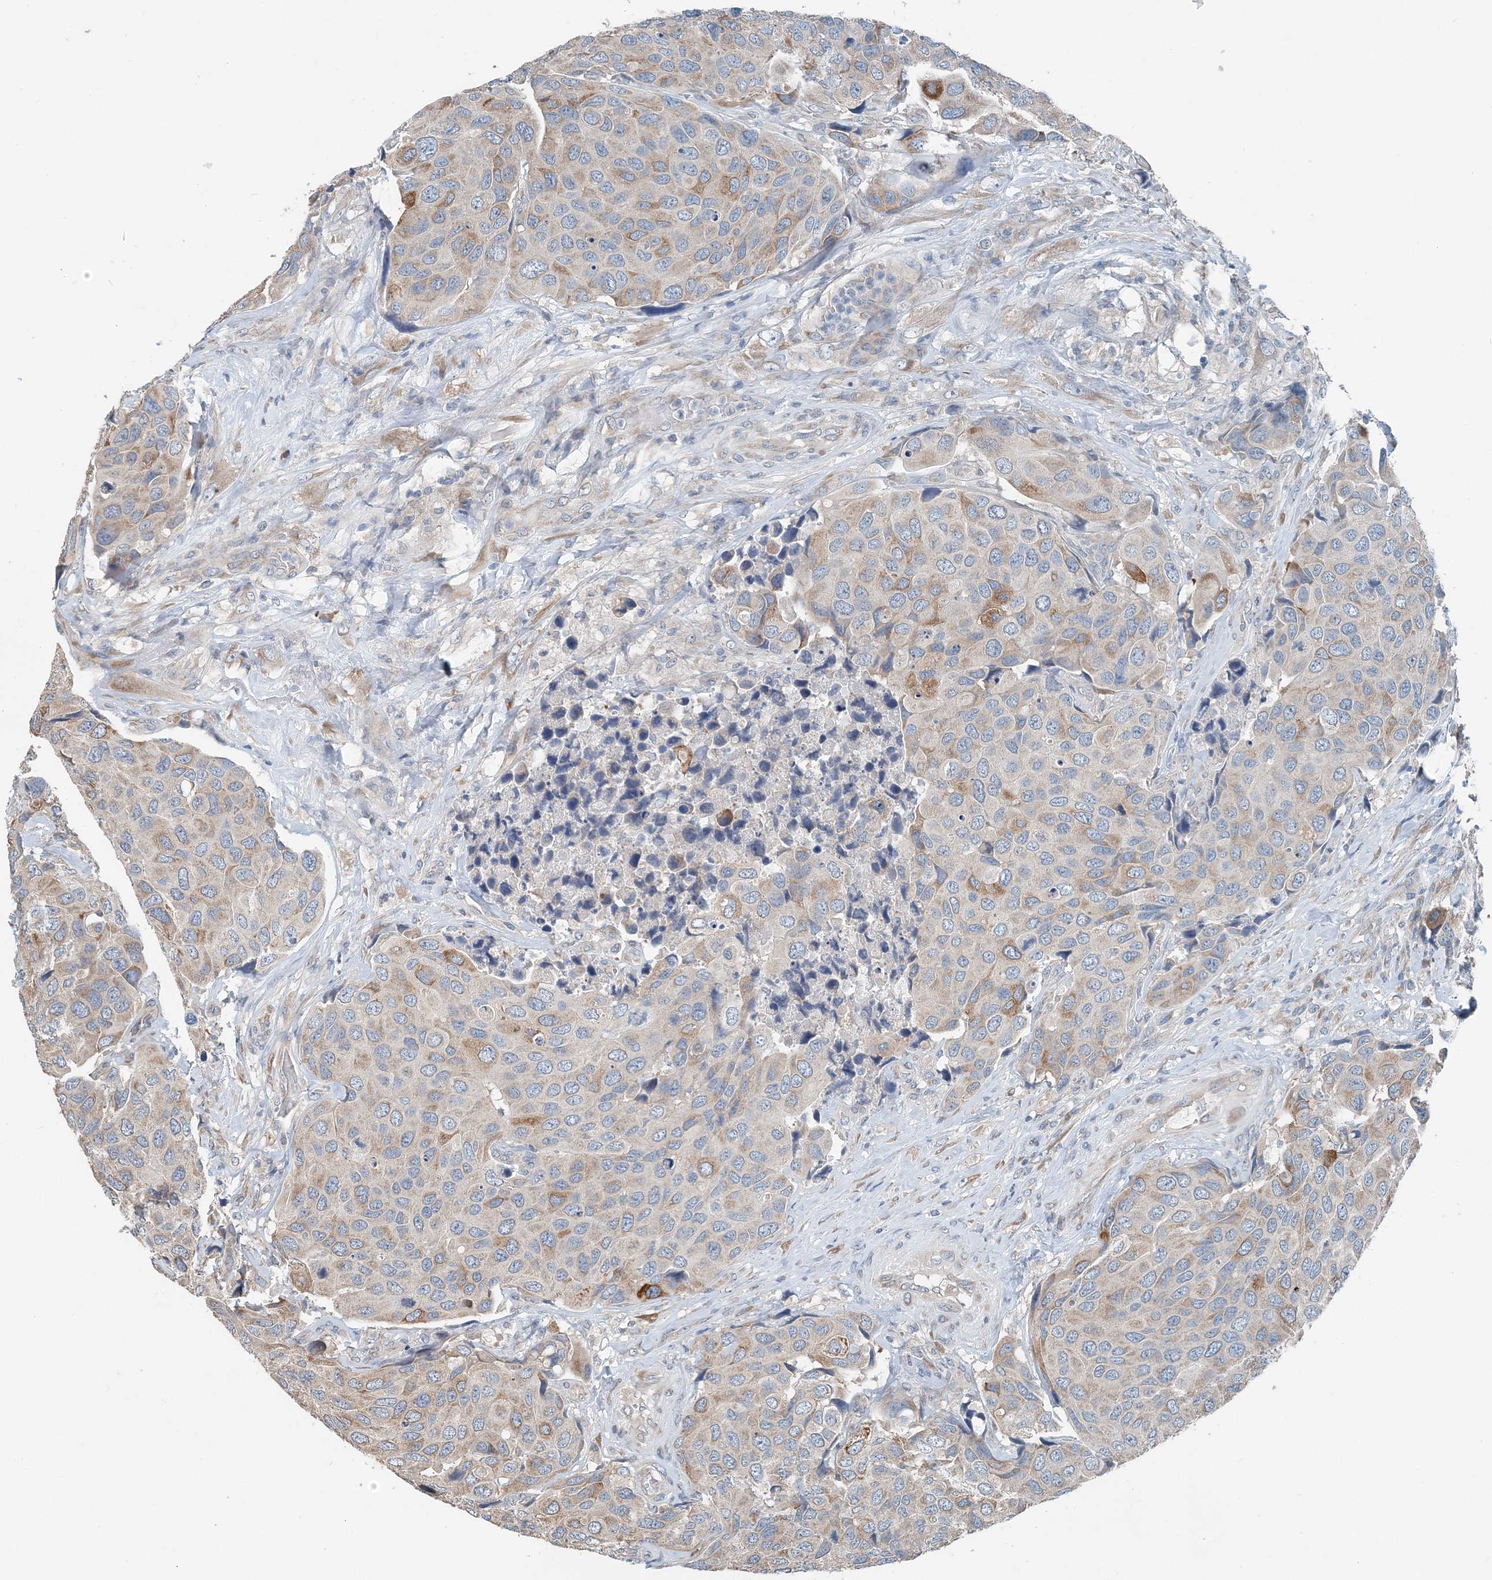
{"staining": {"intensity": "moderate", "quantity": "<25%", "location": "cytoplasmic/membranous"}, "tissue": "urothelial cancer", "cell_type": "Tumor cells", "image_type": "cancer", "snomed": [{"axis": "morphology", "description": "Urothelial carcinoma, High grade"}, {"axis": "topography", "description": "Urinary bladder"}], "caption": "IHC of urothelial cancer shows low levels of moderate cytoplasmic/membranous expression in approximately <25% of tumor cells. Using DAB (3,3'-diaminobenzidine) (brown) and hematoxylin (blue) stains, captured at high magnification using brightfield microscopy.", "gene": "EEF1A2", "patient": {"sex": "male", "age": 74}}